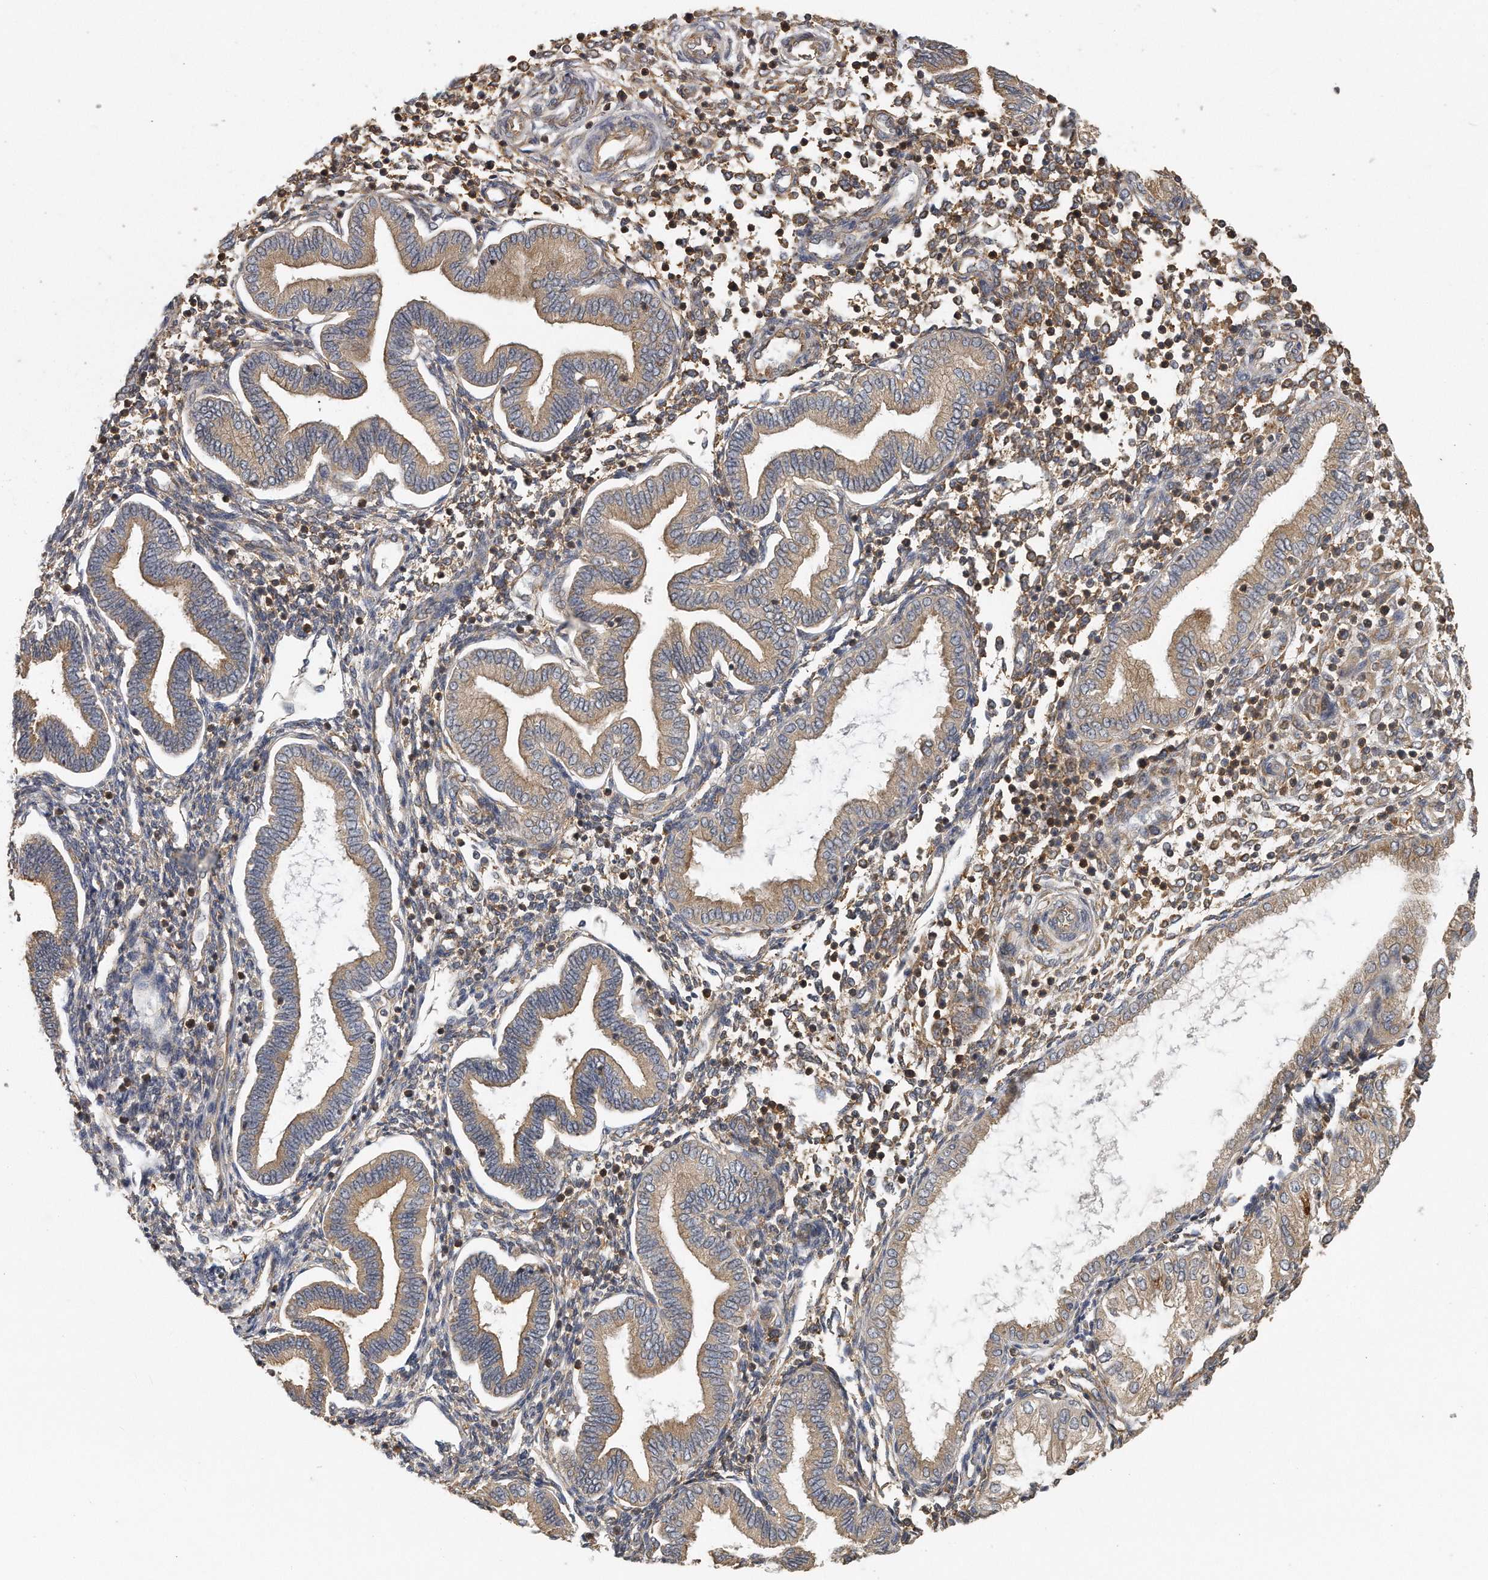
{"staining": {"intensity": "moderate", "quantity": "<25%", "location": "cytoplasmic/membranous"}, "tissue": "endometrium", "cell_type": "Cells in endometrial stroma", "image_type": "normal", "snomed": [{"axis": "morphology", "description": "Normal tissue, NOS"}, {"axis": "topography", "description": "Endometrium"}], "caption": "Protein expression analysis of benign human endometrium reveals moderate cytoplasmic/membranous staining in about <25% of cells in endometrial stroma.", "gene": "EIF3I", "patient": {"sex": "female", "age": 53}}